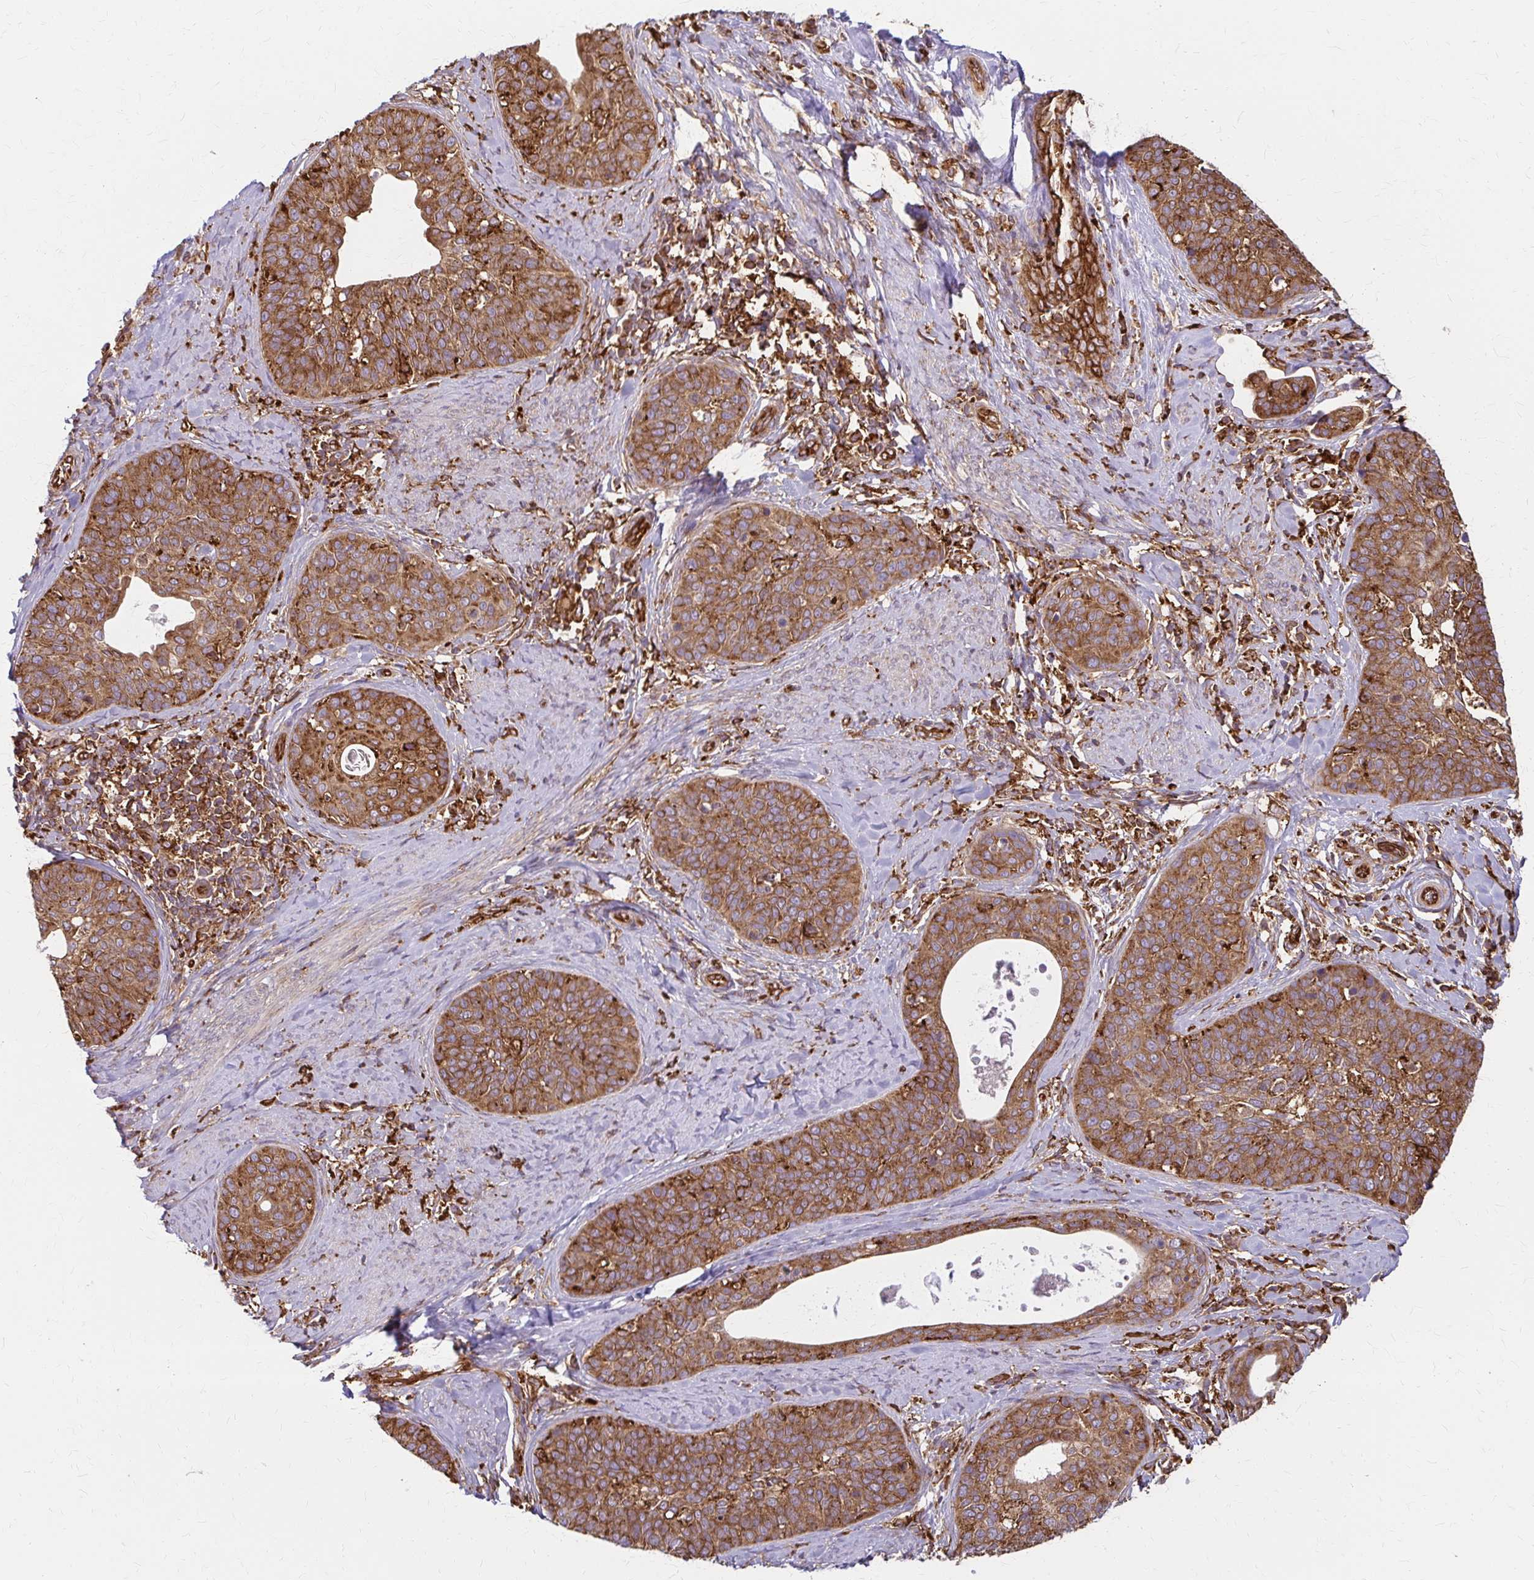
{"staining": {"intensity": "moderate", "quantity": ">75%", "location": "cytoplasmic/membranous"}, "tissue": "cervical cancer", "cell_type": "Tumor cells", "image_type": "cancer", "snomed": [{"axis": "morphology", "description": "Squamous cell carcinoma, NOS"}, {"axis": "topography", "description": "Cervix"}], "caption": "High-power microscopy captured an immunohistochemistry (IHC) image of cervical cancer (squamous cell carcinoma), revealing moderate cytoplasmic/membranous expression in about >75% of tumor cells.", "gene": "WASF2", "patient": {"sex": "female", "age": 69}}